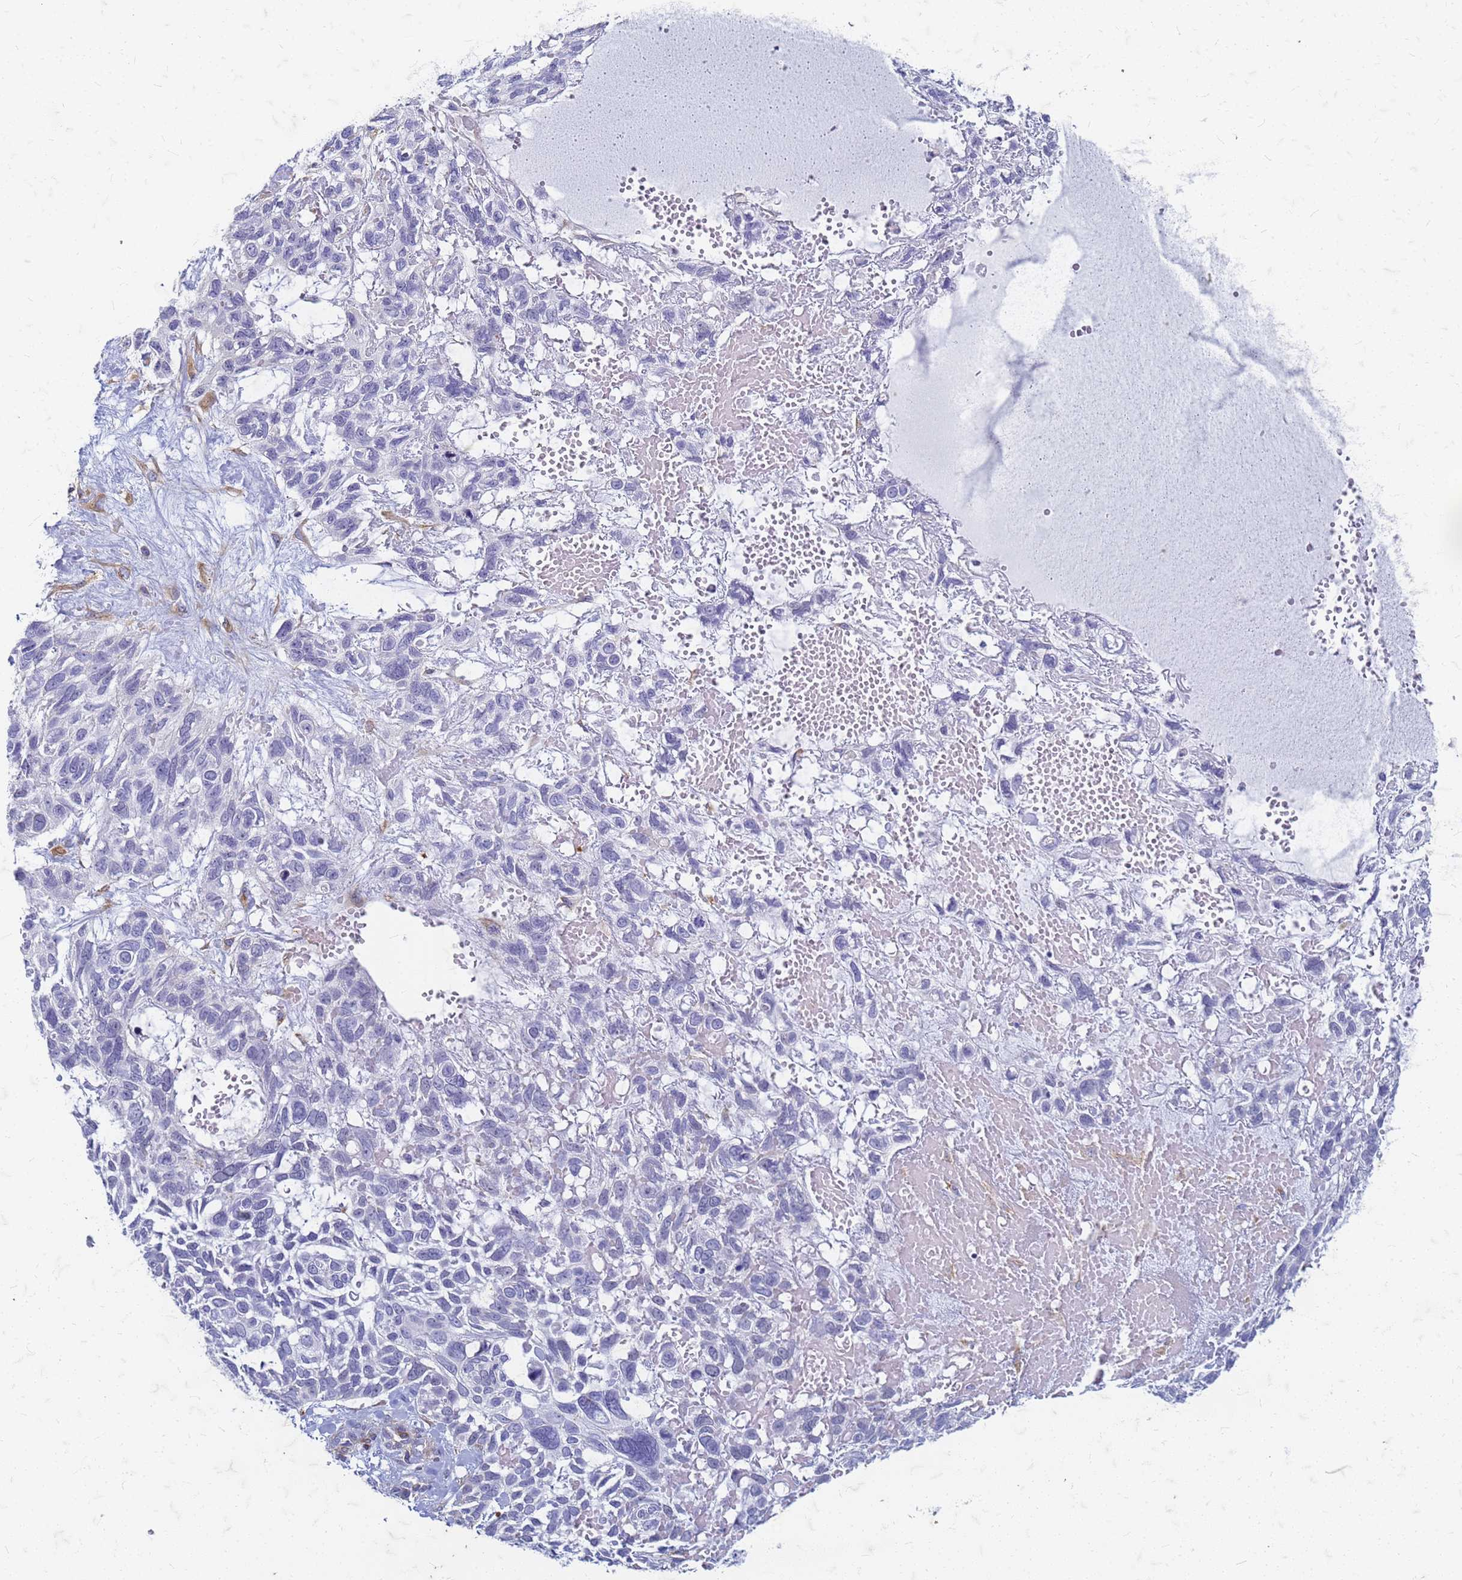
{"staining": {"intensity": "negative", "quantity": "none", "location": "none"}, "tissue": "skin cancer", "cell_type": "Tumor cells", "image_type": "cancer", "snomed": [{"axis": "morphology", "description": "Basal cell carcinoma"}, {"axis": "topography", "description": "Skin"}], "caption": "The histopathology image exhibits no staining of tumor cells in basal cell carcinoma (skin).", "gene": "TRIM64B", "patient": {"sex": "male", "age": 88}}